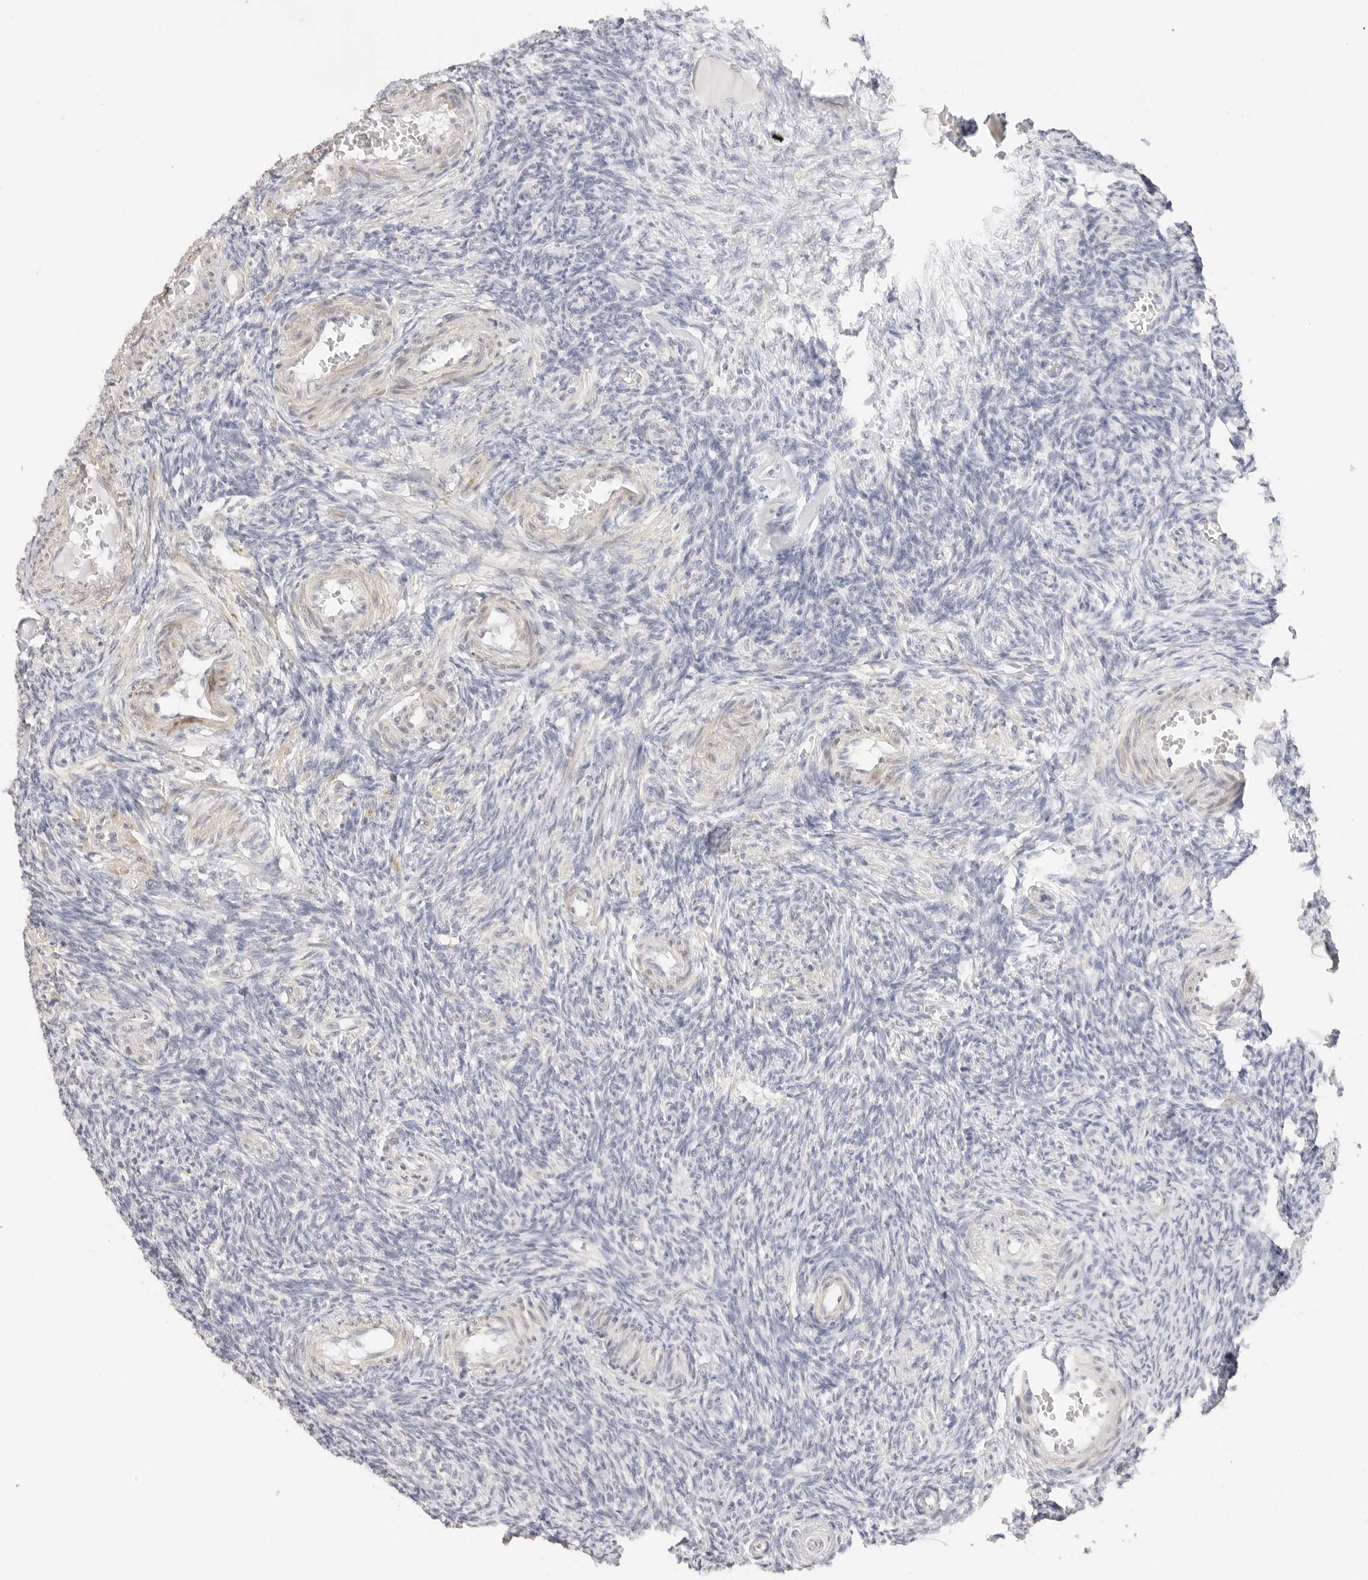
{"staining": {"intensity": "negative", "quantity": "none", "location": "none"}, "tissue": "ovary", "cell_type": "Ovarian stroma cells", "image_type": "normal", "snomed": [{"axis": "morphology", "description": "Normal tissue, NOS"}, {"axis": "topography", "description": "Ovary"}], "caption": "Immunohistochemistry image of benign ovary: human ovary stained with DAB demonstrates no significant protein staining in ovarian stroma cells.", "gene": "PCDH19", "patient": {"sex": "female", "age": 27}}